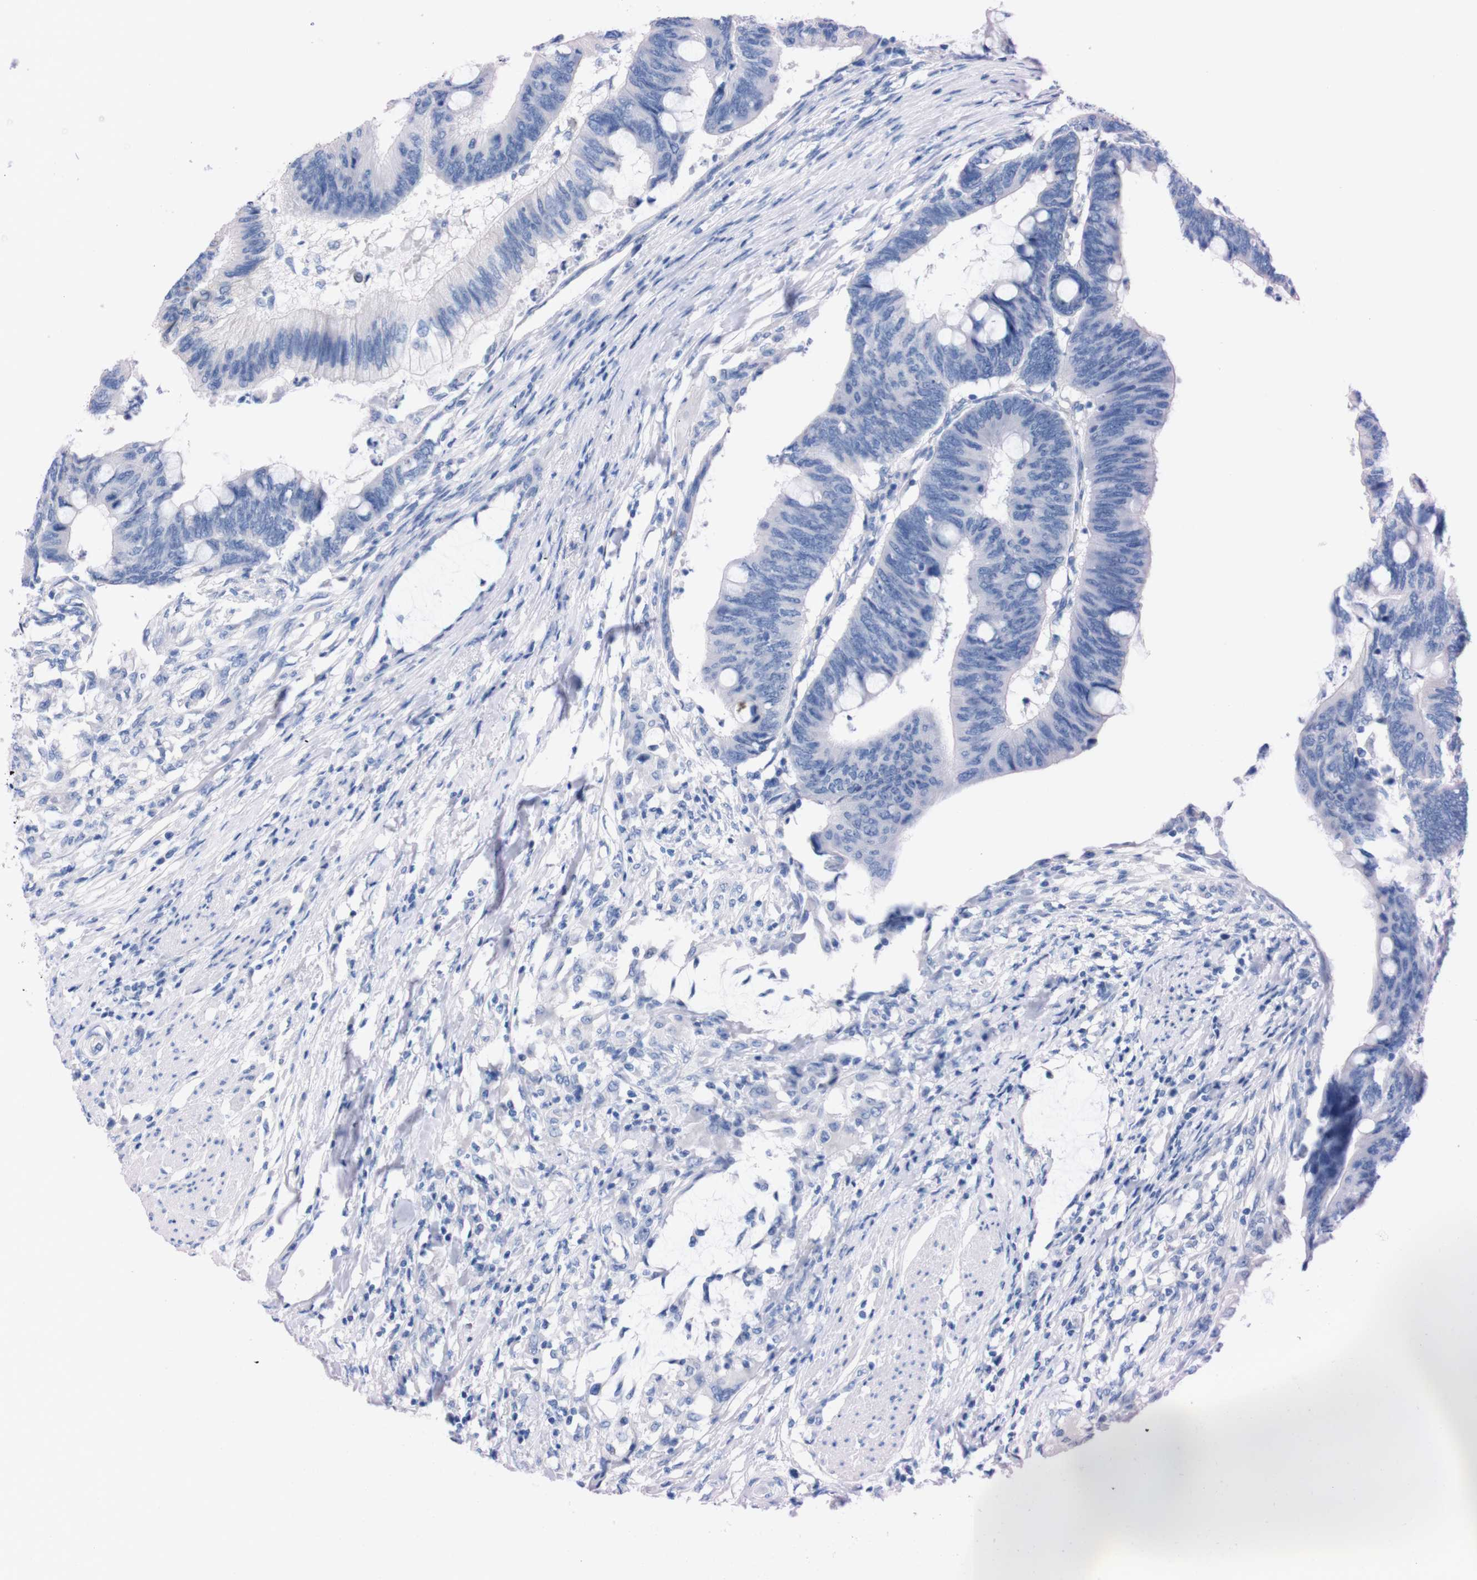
{"staining": {"intensity": "negative", "quantity": "none", "location": "none"}, "tissue": "colorectal cancer", "cell_type": "Tumor cells", "image_type": "cancer", "snomed": [{"axis": "morphology", "description": "Normal tissue, NOS"}, {"axis": "morphology", "description": "Adenocarcinoma, NOS"}, {"axis": "topography", "description": "Rectum"}, {"axis": "topography", "description": "Peripheral nerve tissue"}], "caption": "Image shows no significant protein positivity in tumor cells of colorectal cancer (adenocarcinoma).", "gene": "TMEM243", "patient": {"sex": "male", "age": 92}}